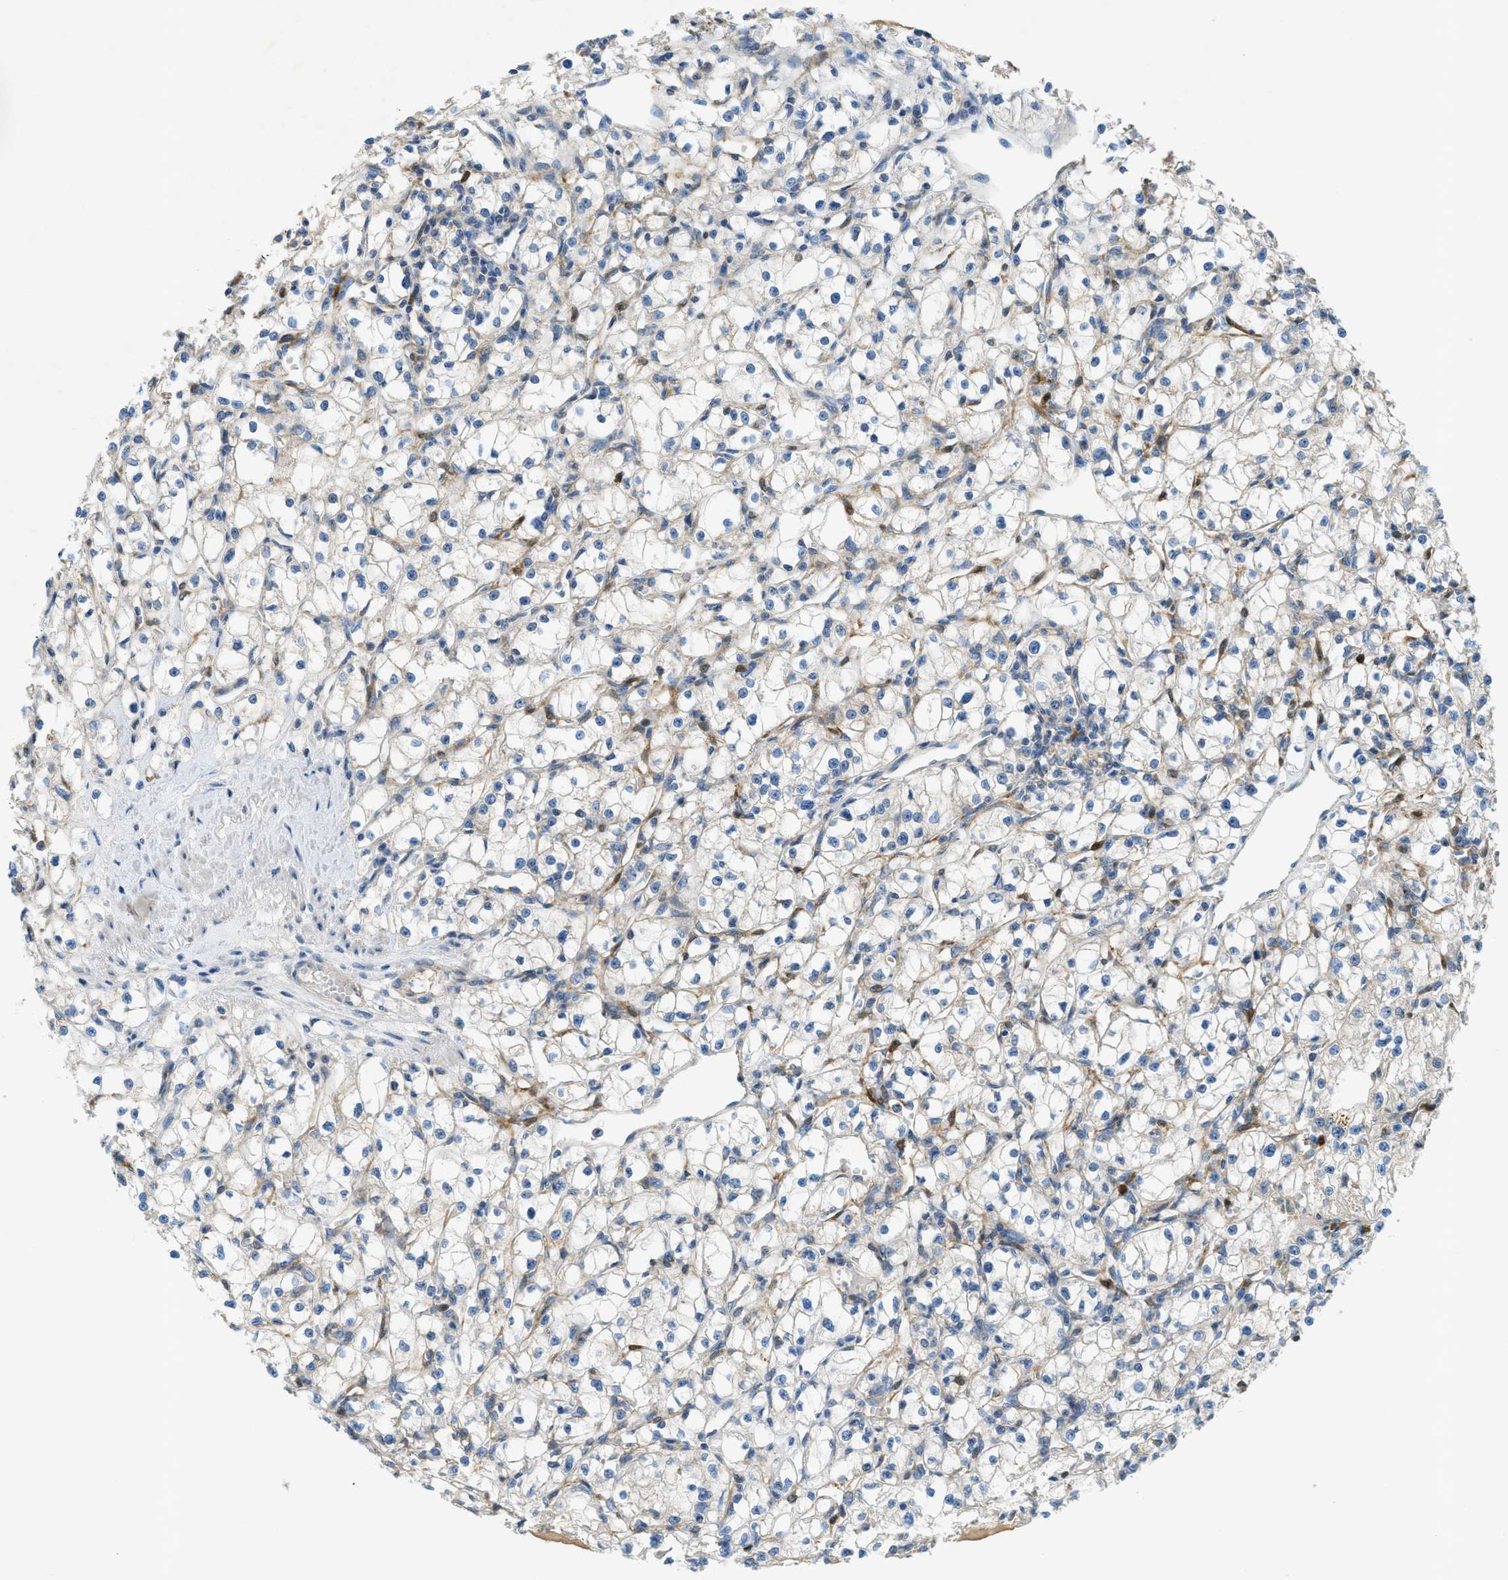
{"staining": {"intensity": "weak", "quantity": "<25%", "location": "cytoplasmic/membranous"}, "tissue": "renal cancer", "cell_type": "Tumor cells", "image_type": "cancer", "snomed": [{"axis": "morphology", "description": "Adenocarcinoma, NOS"}, {"axis": "topography", "description": "Kidney"}], "caption": "High power microscopy histopathology image of an immunohistochemistry photomicrograph of renal cancer (adenocarcinoma), revealing no significant positivity in tumor cells. Brightfield microscopy of immunohistochemistry (IHC) stained with DAB (3,3'-diaminobenzidine) (brown) and hematoxylin (blue), captured at high magnification.", "gene": "CYGB", "patient": {"sex": "male", "age": 56}}